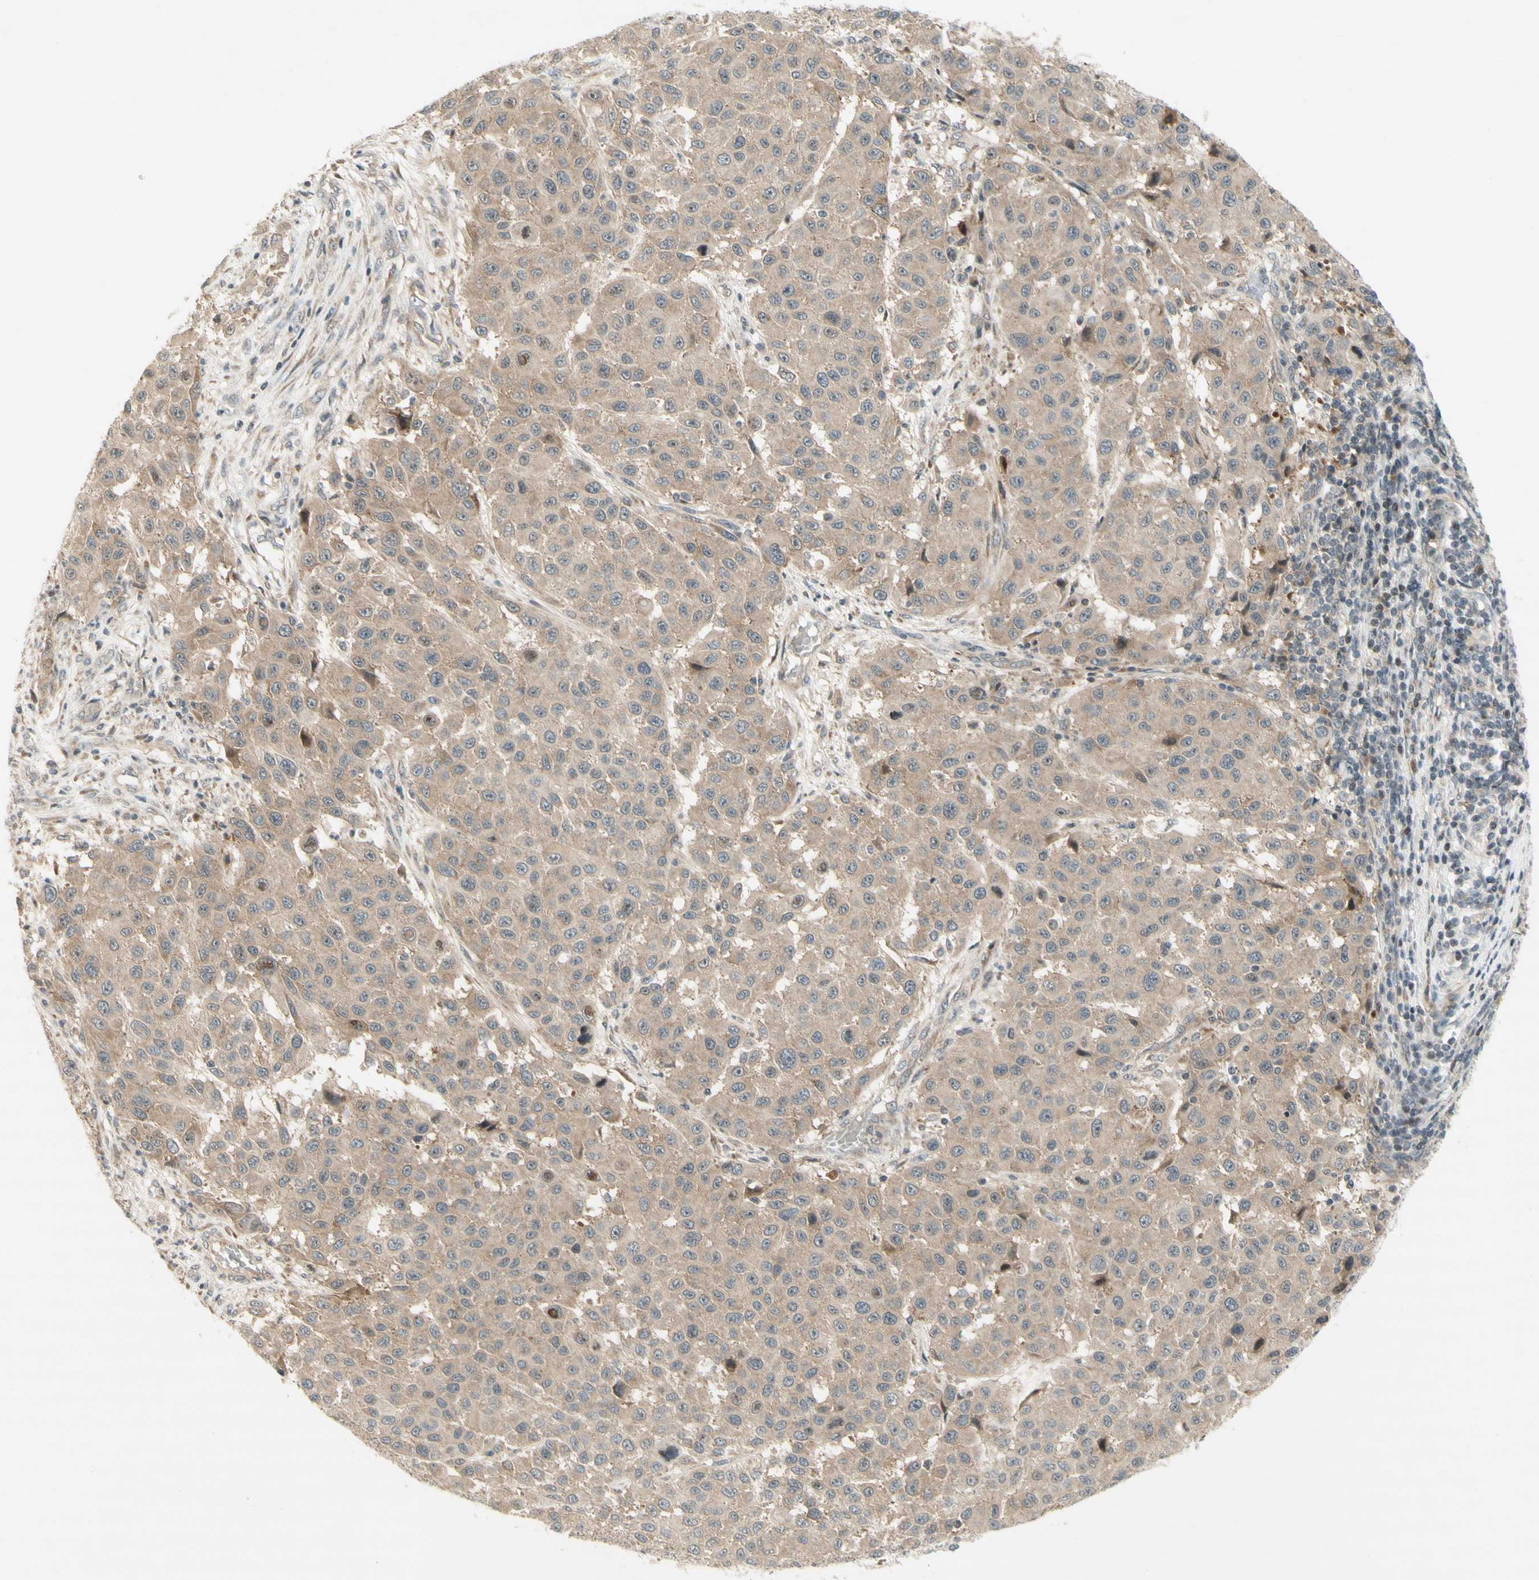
{"staining": {"intensity": "moderate", "quantity": "25%-75%", "location": "cytoplasmic/membranous"}, "tissue": "melanoma", "cell_type": "Tumor cells", "image_type": "cancer", "snomed": [{"axis": "morphology", "description": "Malignant melanoma, Metastatic site"}, {"axis": "topography", "description": "Lymph node"}], "caption": "This is a photomicrograph of immunohistochemistry staining of malignant melanoma (metastatic site), which shows moderate positivity in the cytoplasmic/membranous of tumor cells.", "gene": "ETF1", "patient": {"sex": "male", "age": 61}}